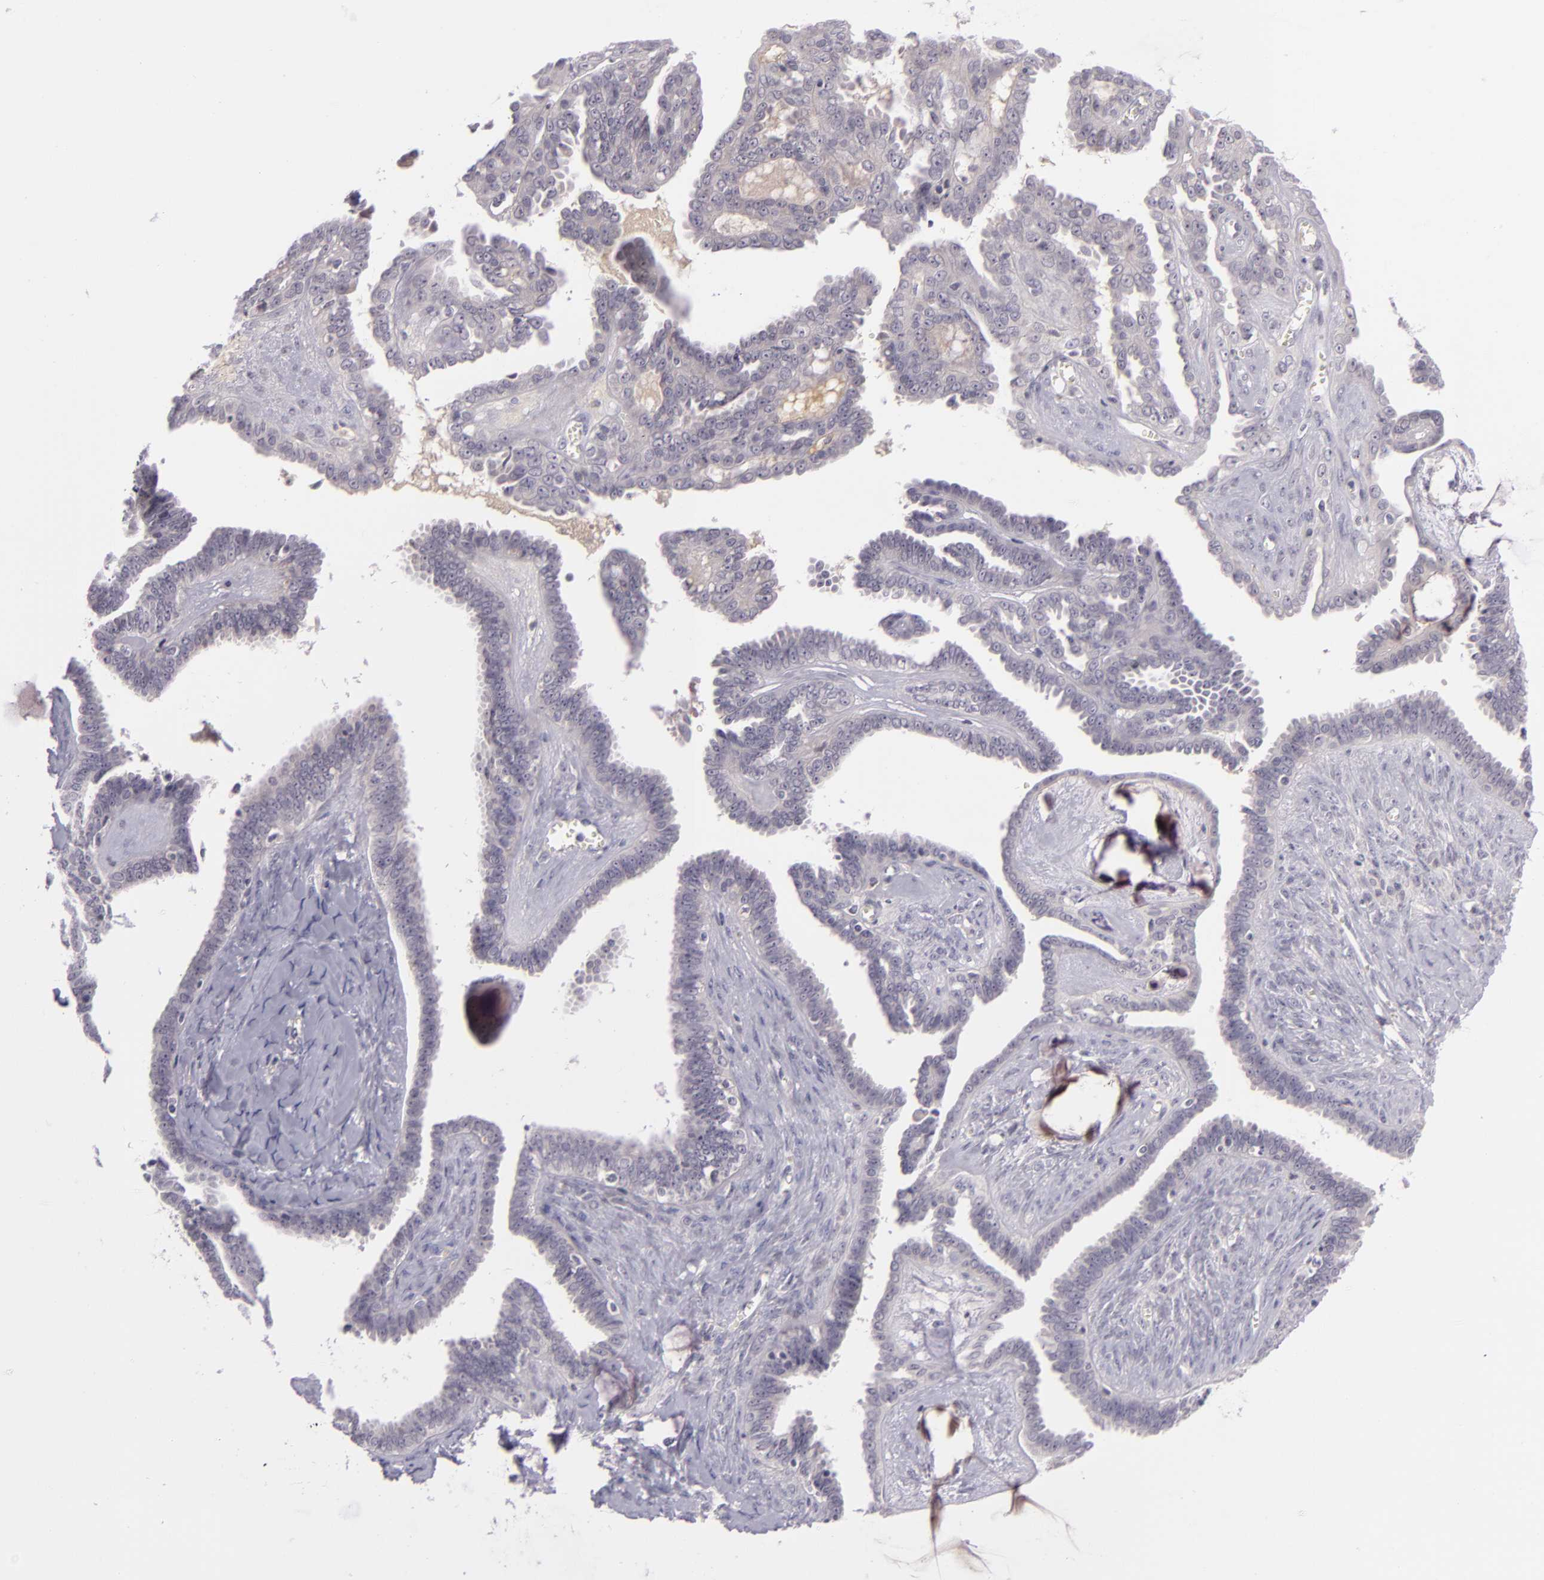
{"staining": {"intensity": "negative", "quantity": "none", "location": "none"}, "tissue": "ovarian cancer", "cell_type": "Tumor cells", "image_type": "cancer", "snomed": [{"axis": "morphology", "description": "Cystadenocarcinoma, serous, NOS"}, {"axis": "topography", "description": "Ovary"}], "caption": "High magnification brightfield microscopy of ovarian cancer stained with DAB (brown) and counterstained with hematoxylin (blue): tumor cells show no significant positivity. (DAB (3,3'-diaminobenzidine) immunohistochemistry (IHC), high magnification).", "gene": "DAG1", "patient": {"sex": "female", "age": 71}}